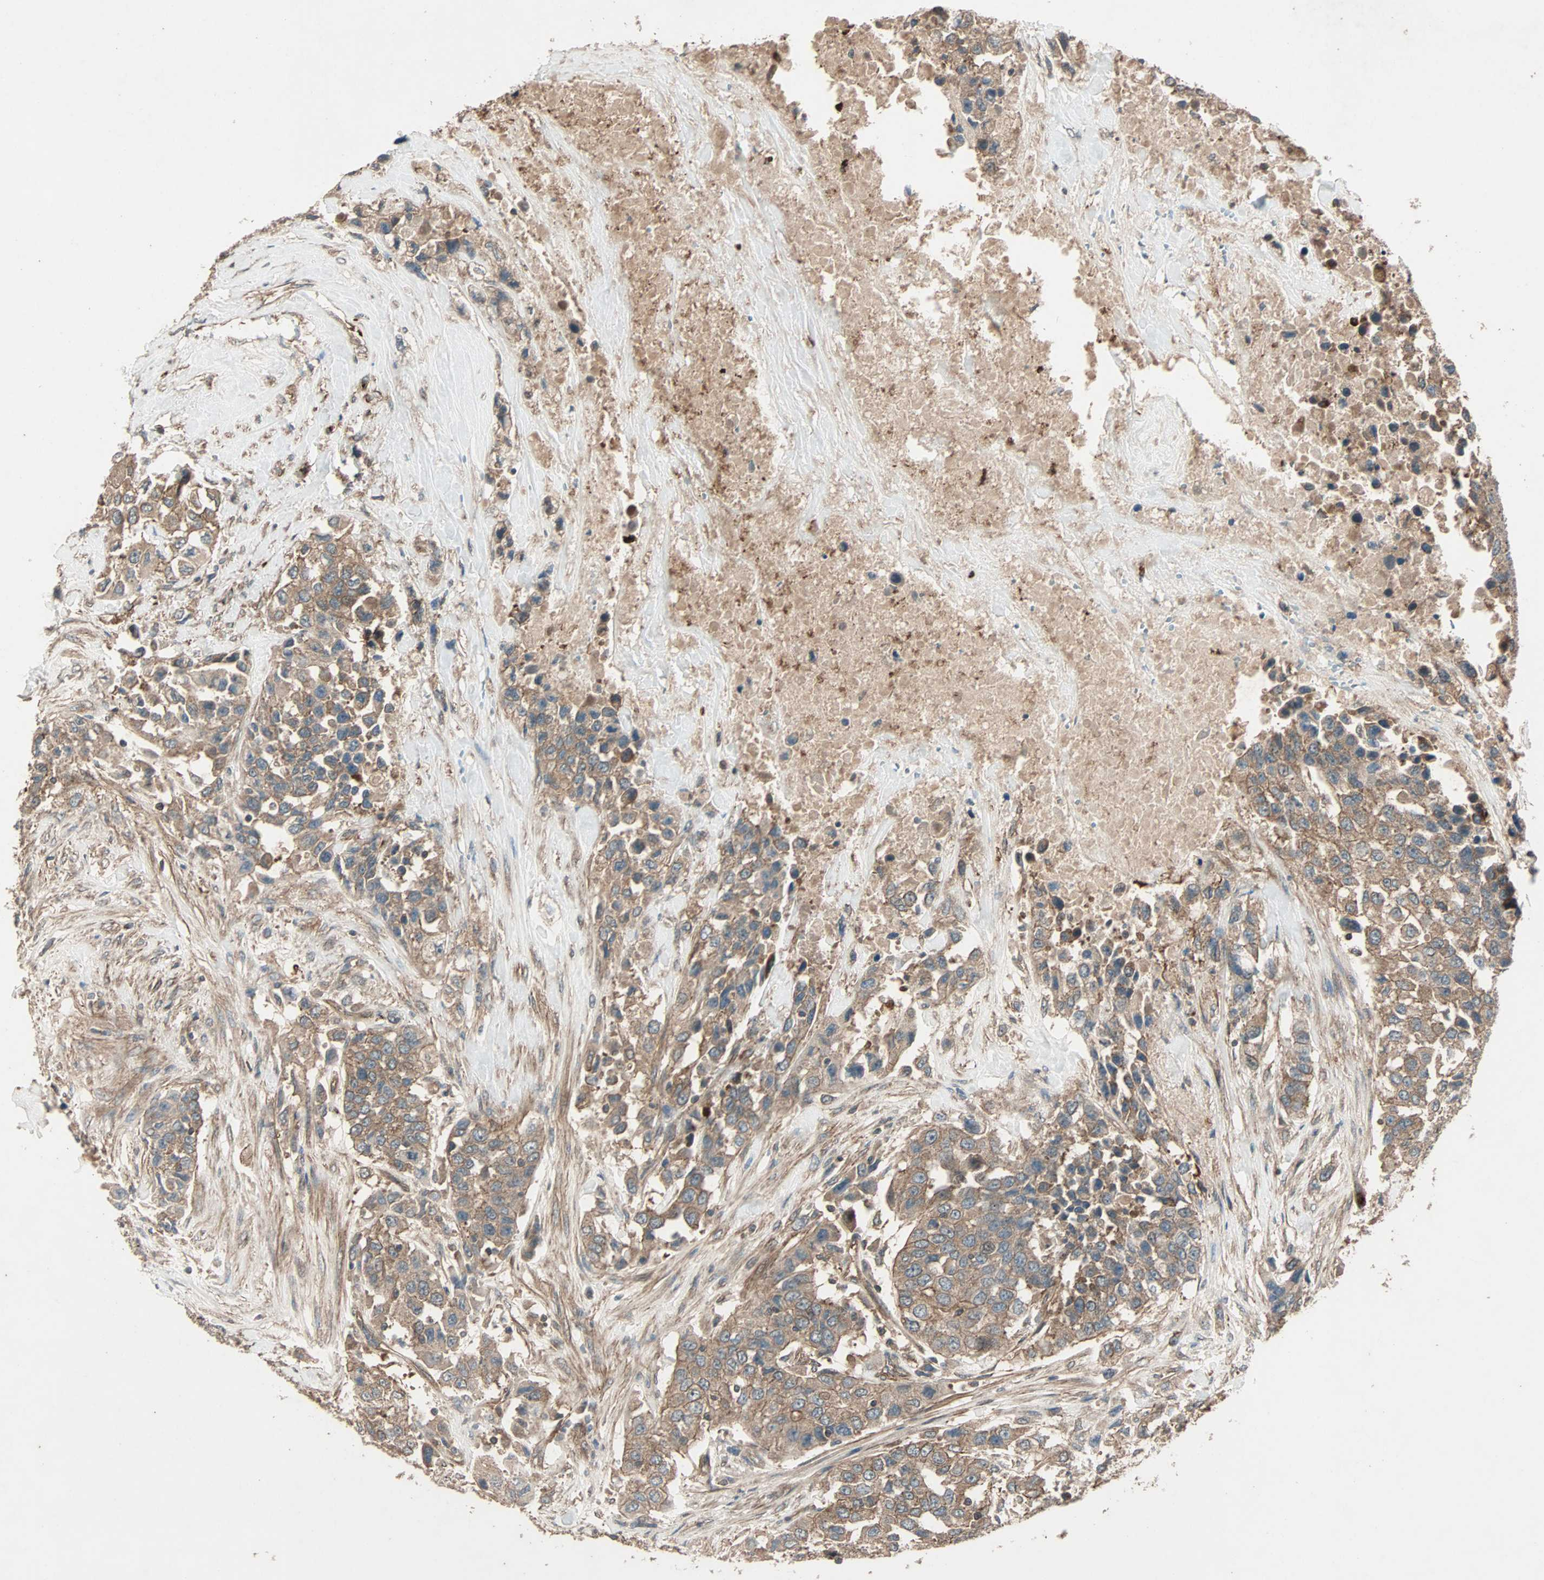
{"staining": {"intensity": "moderate", "quantity": ">75%", "location": "cytoplasmic/membranous"}, "tissue": "urothelial cancer", "cell_type": "Tumor cells", "image_type": "cancer", "snomed": [{"axis": "morphology", "description": "Urothelial carcinoma, High grade"}, {"axis": "topography", "description": "Urinary bladder"}], "caption": "Urothelial carcinoma (high-grade) stained with a brown dye demonstrates moderate cytoplasmic/membranous positive expression in about >75% of tumor cells.", "gene": "GCK", "patient": {"sex": "female", "age": 80}}